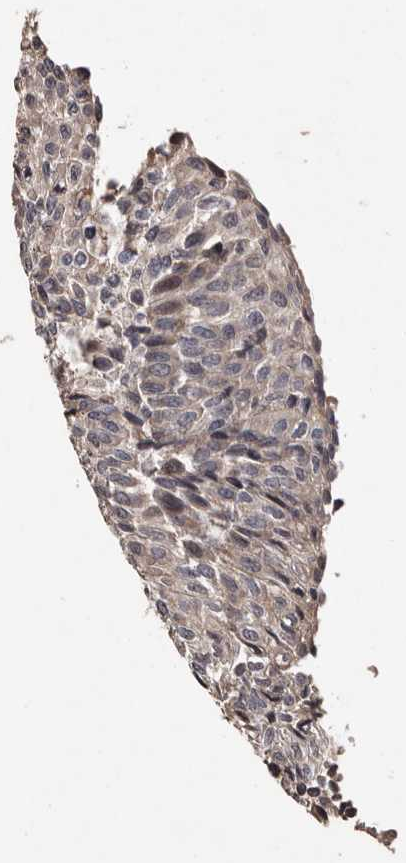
{"staining": {"intensity": "weak", "quantity": "<25%", "location": "cytoplasmic/membranous"}, "tissue": "urothelial cancer", "cell_type": "Tumor cells", "image_type": "cancer", "snomed": [{"axis": "morphology", "description": "Urothelial carcinoma, Low grade"}, {"axis": "topography", "description": "Urinary bladder"}], "caption": "This is a histopathology image of immunohistochemistry (IHC) staining of urothelial cancer, which shows no positivity in tumor cells.", "gene": "PRKD3", "patient": {"sex": "male", "age": 78}}